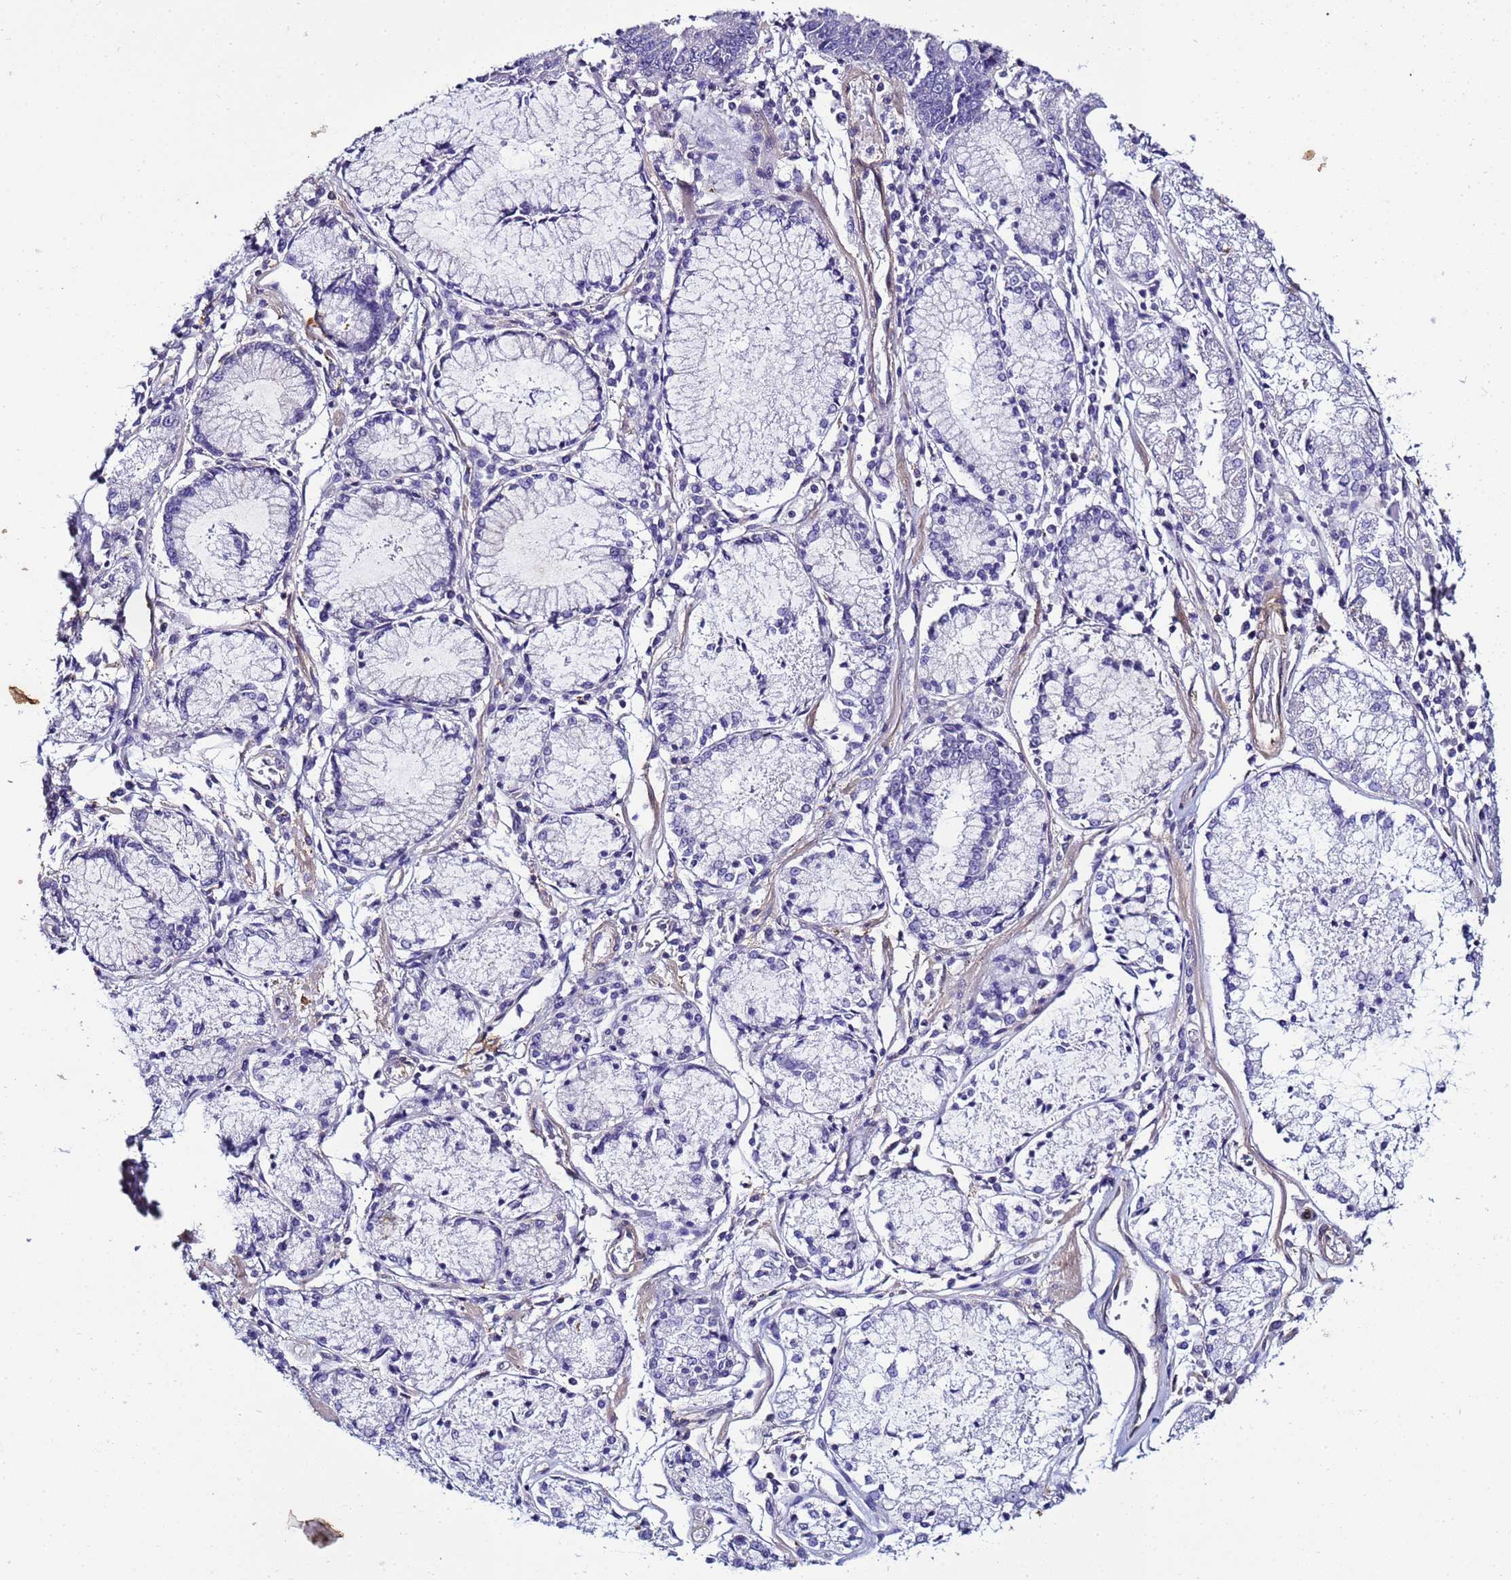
{"staining": {"intensity": "negative", "quantity": "none", "location": "none"}, "tissue": "stomach cancer", "cell_type": "Tumor cells", "image_type": "cancer", "snomed": [{"axis": "morphology", "description": "Adenocarcinoma, NOS"}, {"axis": "topography", "description": "Stomach"}], "caption": "A high-resolution micrograph shows immunohistochemistry (IHC) staining of stomach cancer, which demonstrates no significant positivity in tumor cells.", "gene": "FAM166B", "patient": {"sex": "male", "age": 59}}